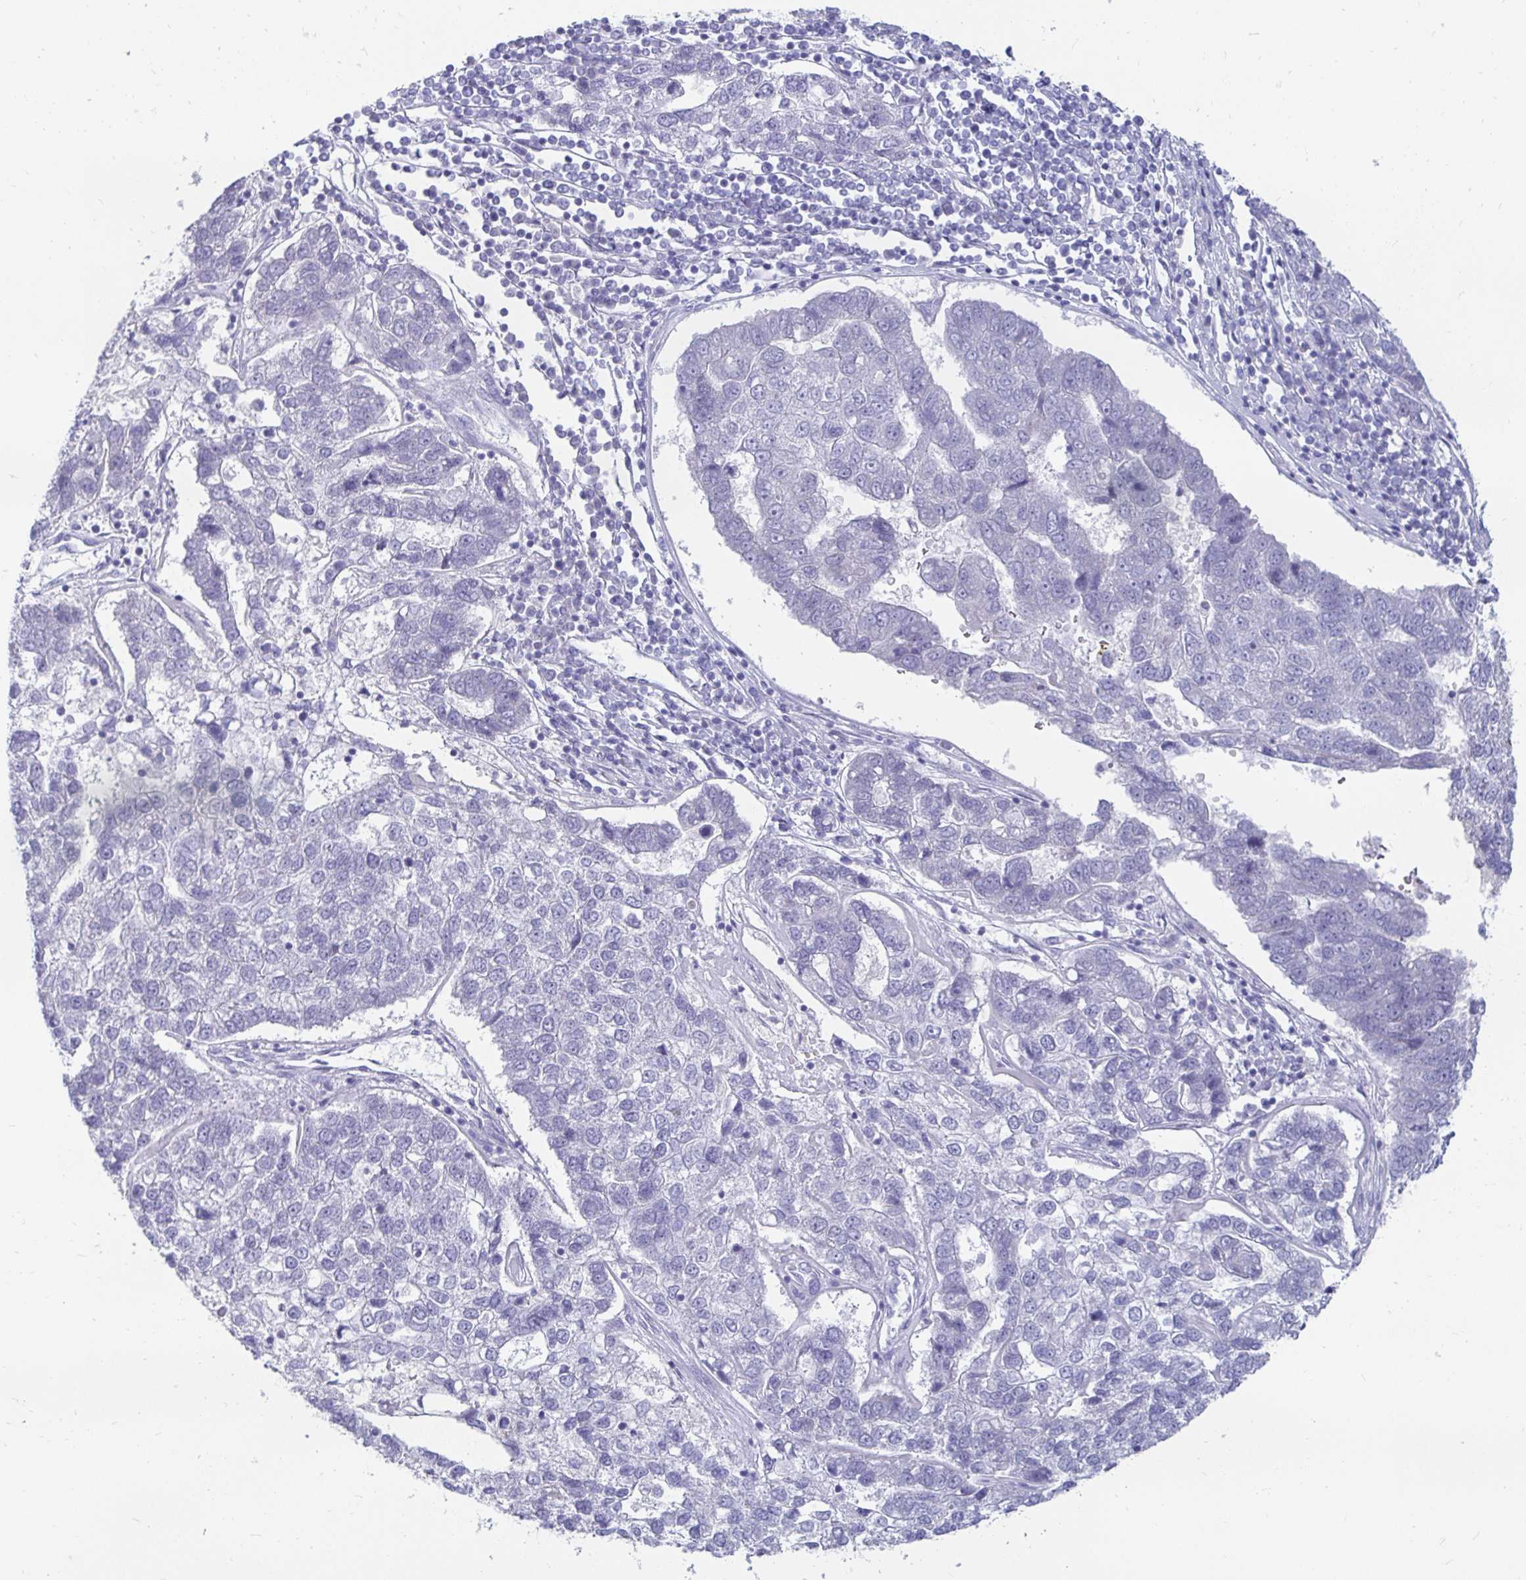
{"staining": {"intensity": "negative", "quantity": "none", "location": "none"}, "tissue": "pancreatic cancer", "cell_type": "Tumor cells", "image_type": "cancer", "snomed": [{"axis": "morphology", "description": "Adenocarcinoma, NOS"}, {"axis": "topography", "description": "Pancreas"}], "caption": "Protein analysis of pancreatic cancer exhibits no significant positivity in tumor cells. (Stains: DAB (3,3'-diaminobenzidine) immunohistochemistry with hematoxylin counter stain, Microscopy: brightfield microscopy at high magnification).", "gene": "PEG10", "patient": {"sex": "female", "age": 61}}